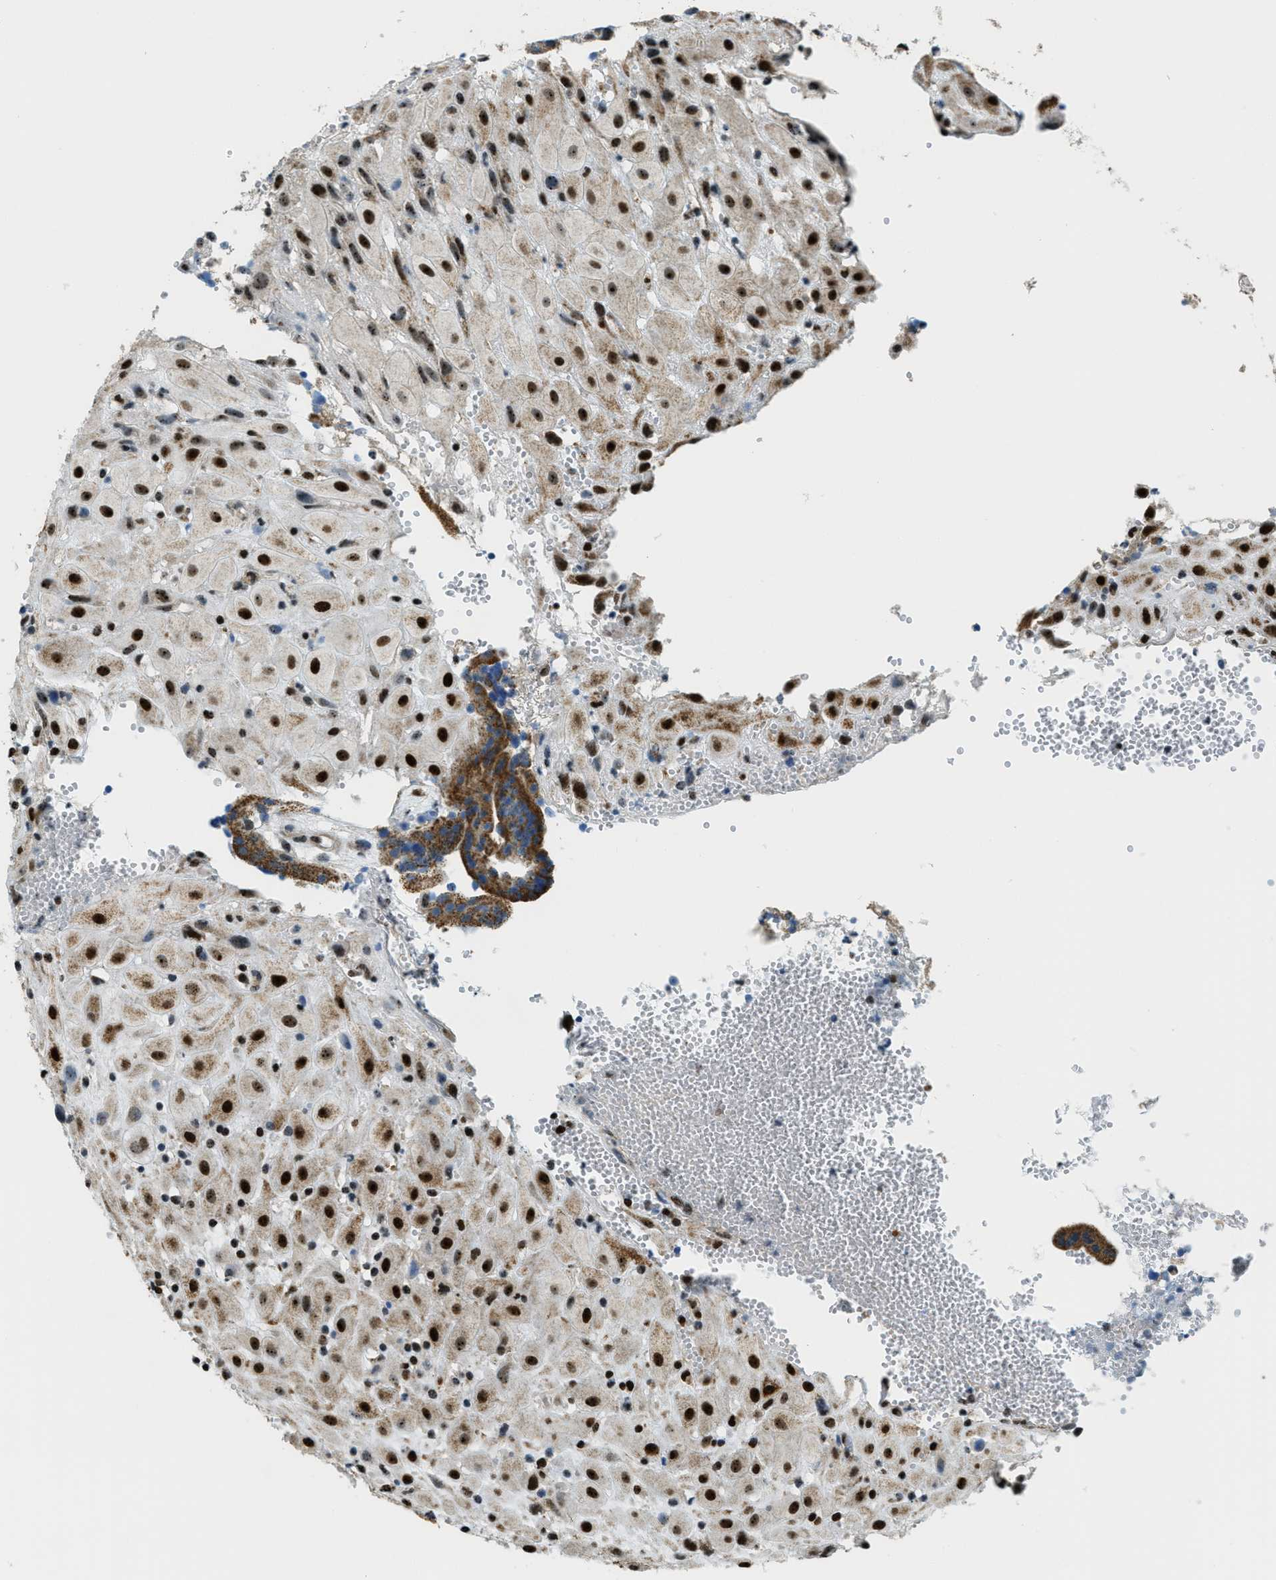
{"staining": {"intensity": "strong", "quantity": ">75%", "location": "cytoplasmic/membranous,nuclear"}, "tissue": "placenta", "cell_type": "Decidual cells", "image_type": "normal", "snomed": [{"axis": "morphology", "description": "Normal tissue, NOS"}, {"axis": "topography", "description": "Placenta"}], "caption": "Human placenta stained with a brown dye exhibits strong cytoplasmic/membranous,nuclear positive staining in about >75% of decidual cells.", "gene": "SP100", "patient": {"sex": "female", "age": 18}}